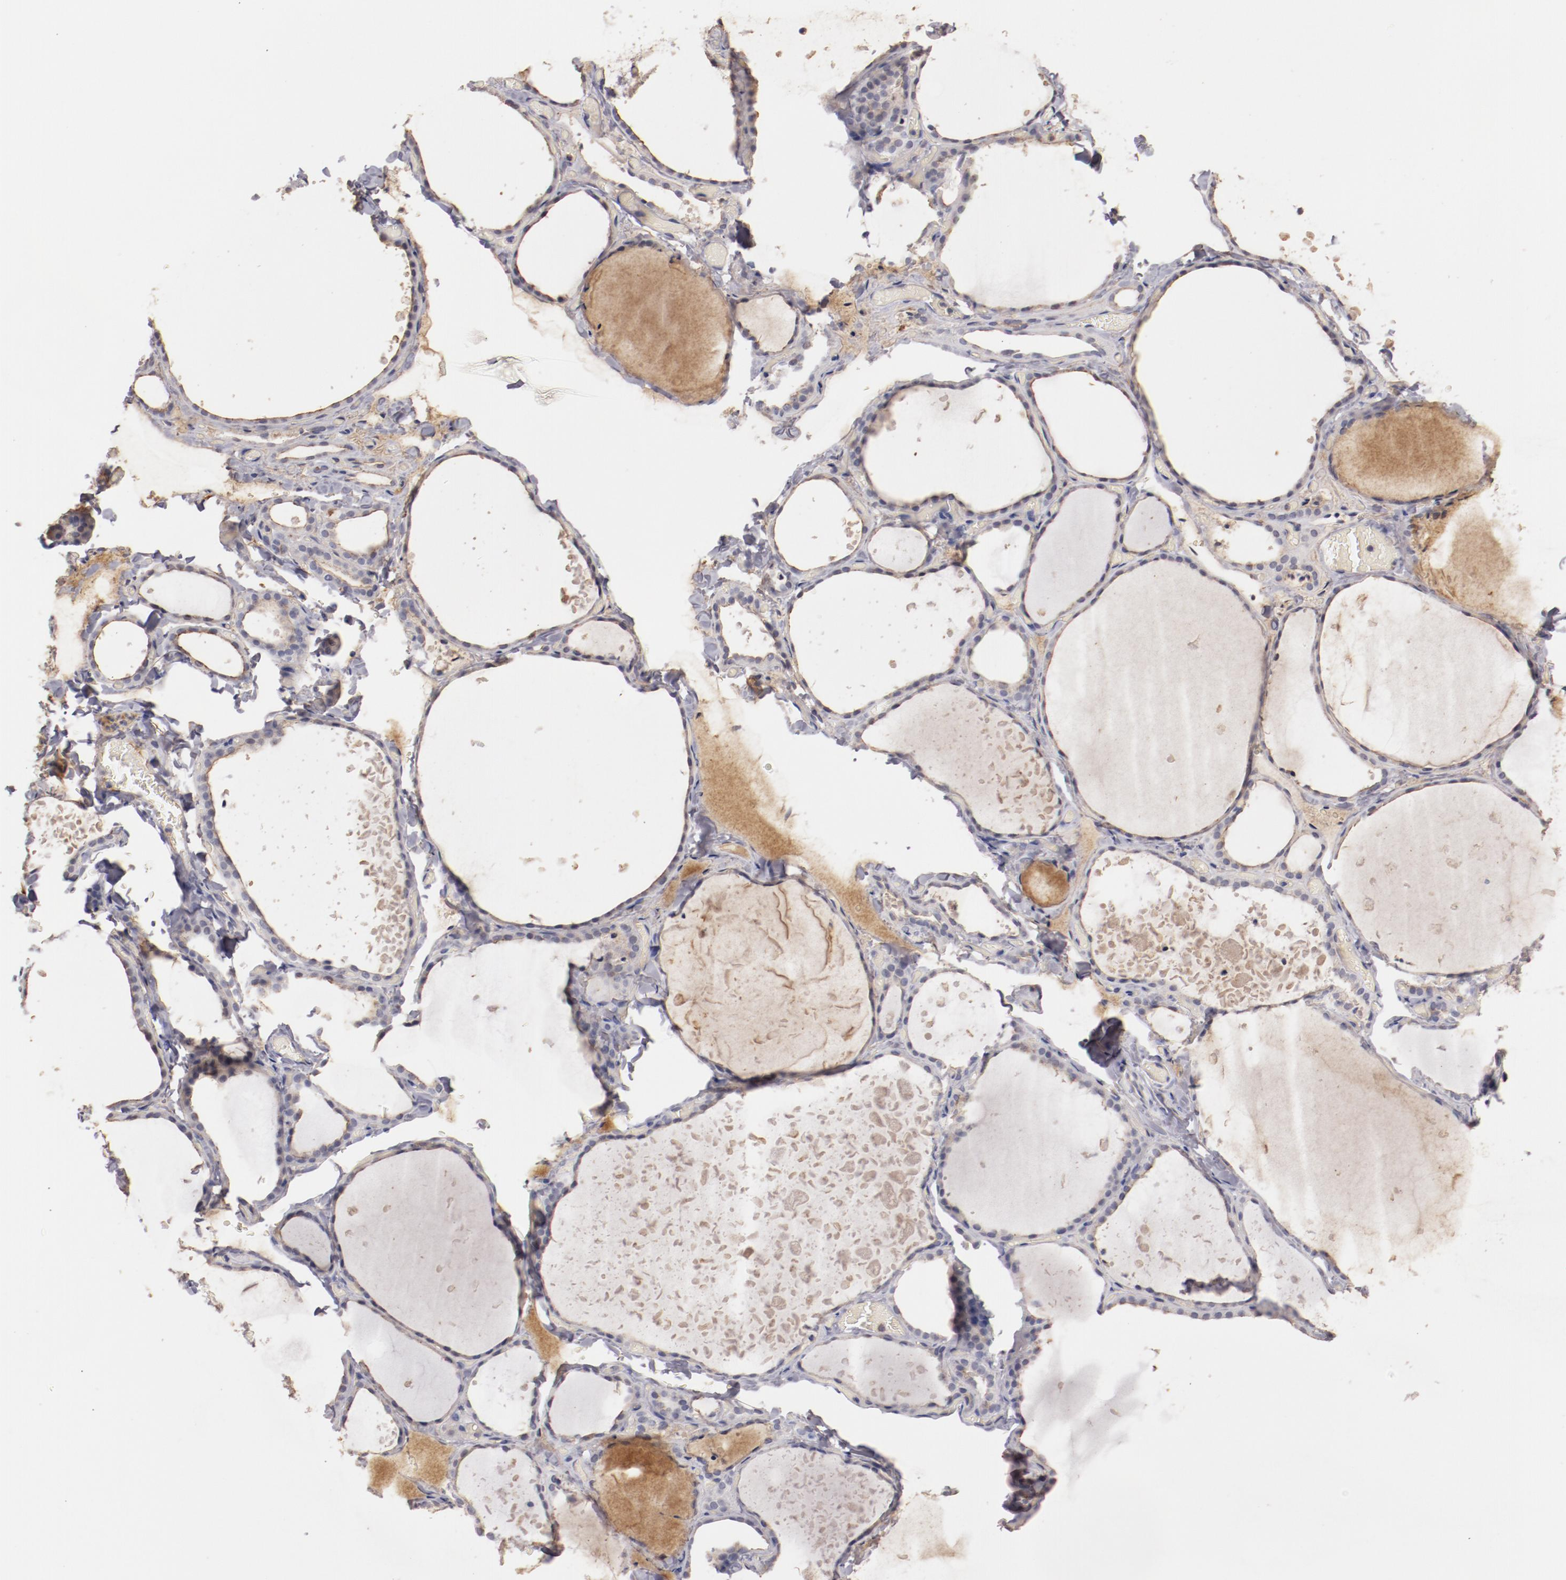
{"staining": {"intensity": "weak", "quantity": "<25%", "location": "cytoplasmic/membranous"}, "tissue": "thyroid gland", "cell_type": "Glandular cells", "image_type": "normal", "snomed": [{"axis": "morphology", "description": "Normal tissue, NOS"}, {"axis": "topography", "description": "Thyroid gland"}], "caption": "IHC image of normal human thyroid gland stained for a protein (brown), which displays no expression in glandular cells. The staining was performed using DAB to visualize the protein expression in brown, while the nuclei were stained in blue with hematoxylin (Magnification: 20x).", "gene": "MBL2", "patient": {"sex": "female", "age": 22}}